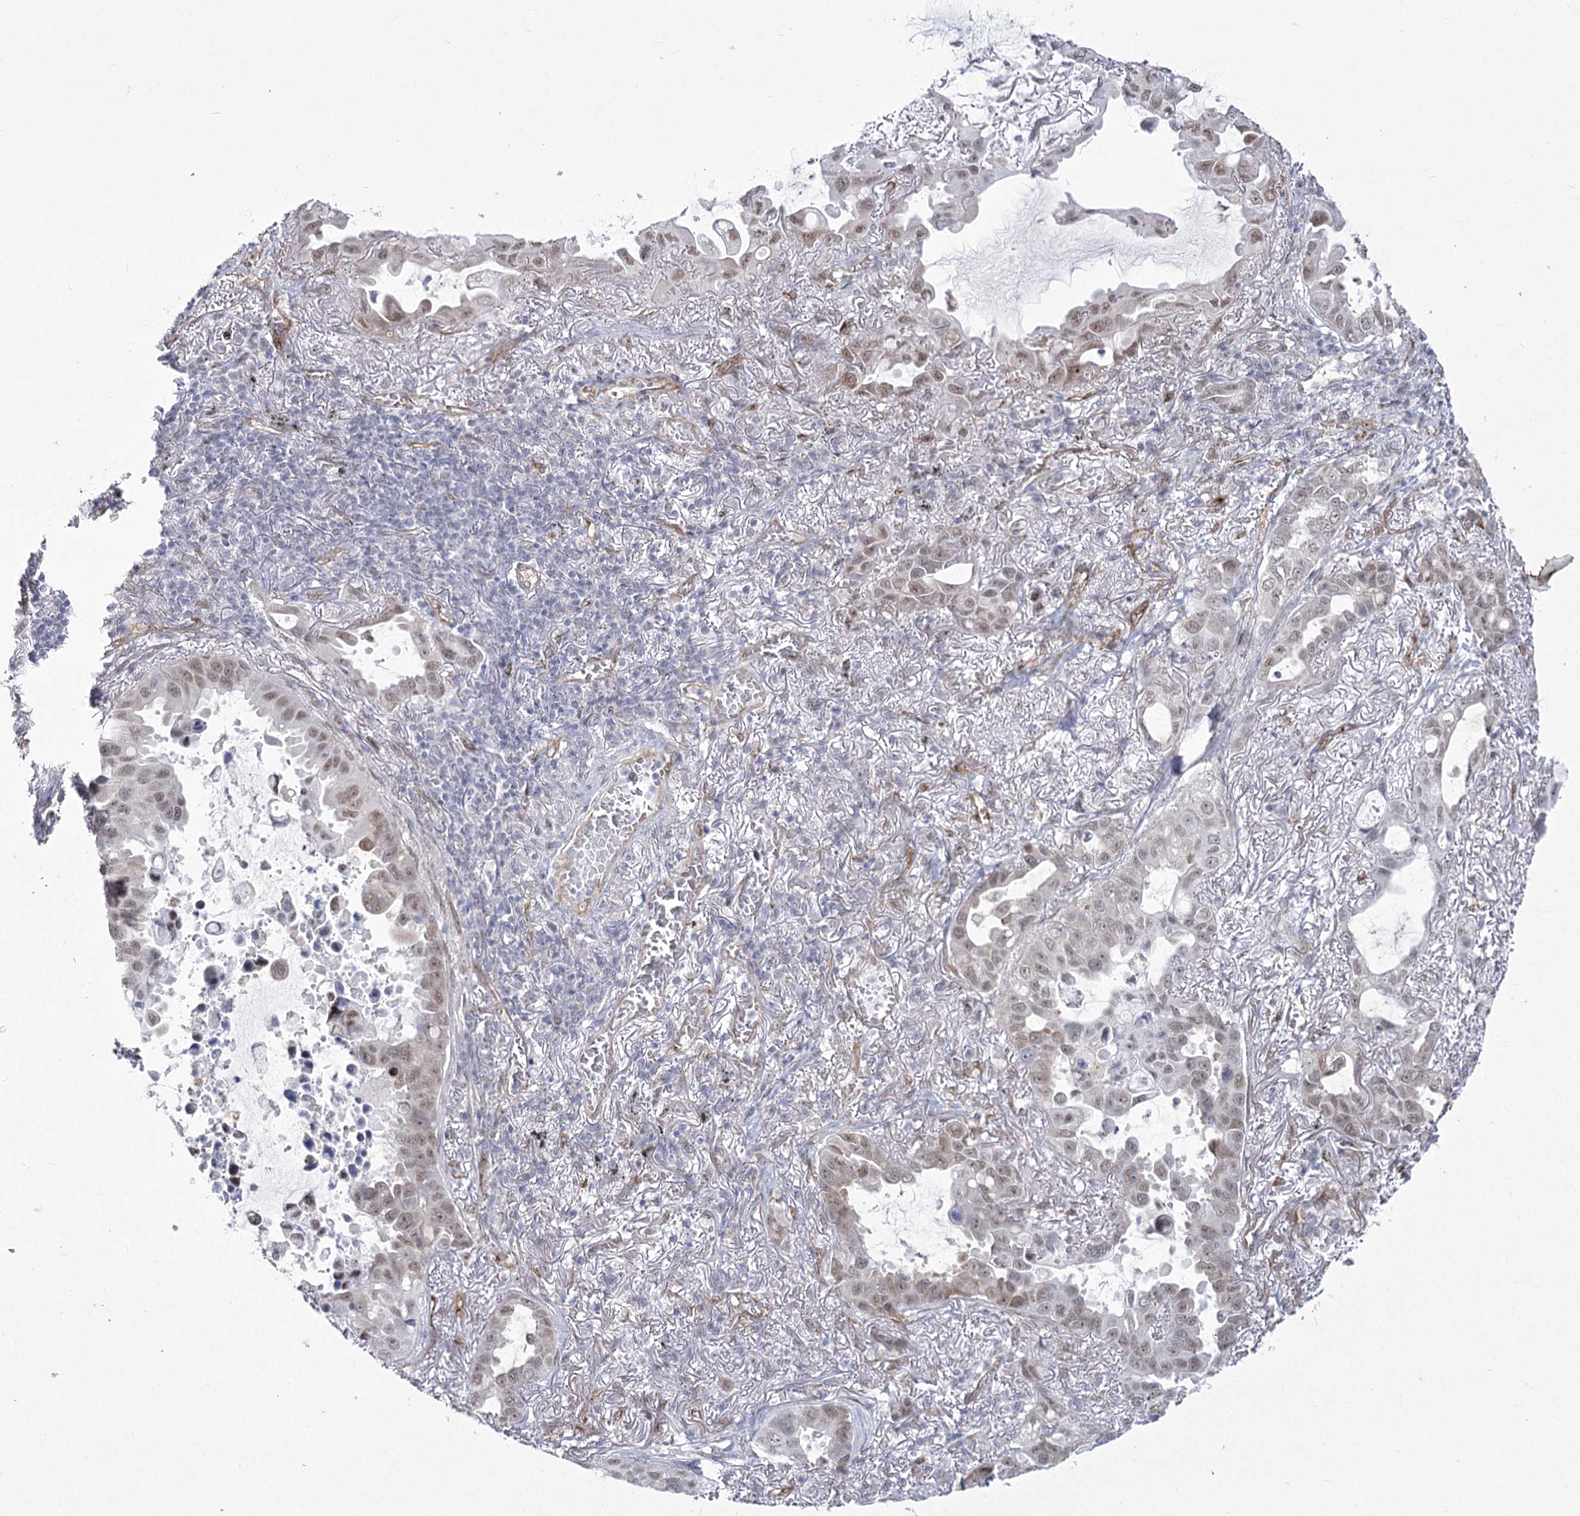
{"staining": {"intensity": "weak", "quantity": ">75%", "location": "nuclear"}, "tissue": "lung cancer", "cell_type": "Tumor cells", "image_type": "cancer", "snomed": [{"axis": "morphology", "description": "Adenocarcinoma, NOS"}, {"axis": "topography", "description": "Lung"}], "caption": "Immunohistochemistry histopathology image of neoplastic tissue: lung cancer stained using IHC exhibits low levels of weak protein expression localized specifically in the nuclear of tumor cells, appearing as a nuclear brown color.", "gene": "YBX3", "patient": {"sex": "male", "age": 64}}